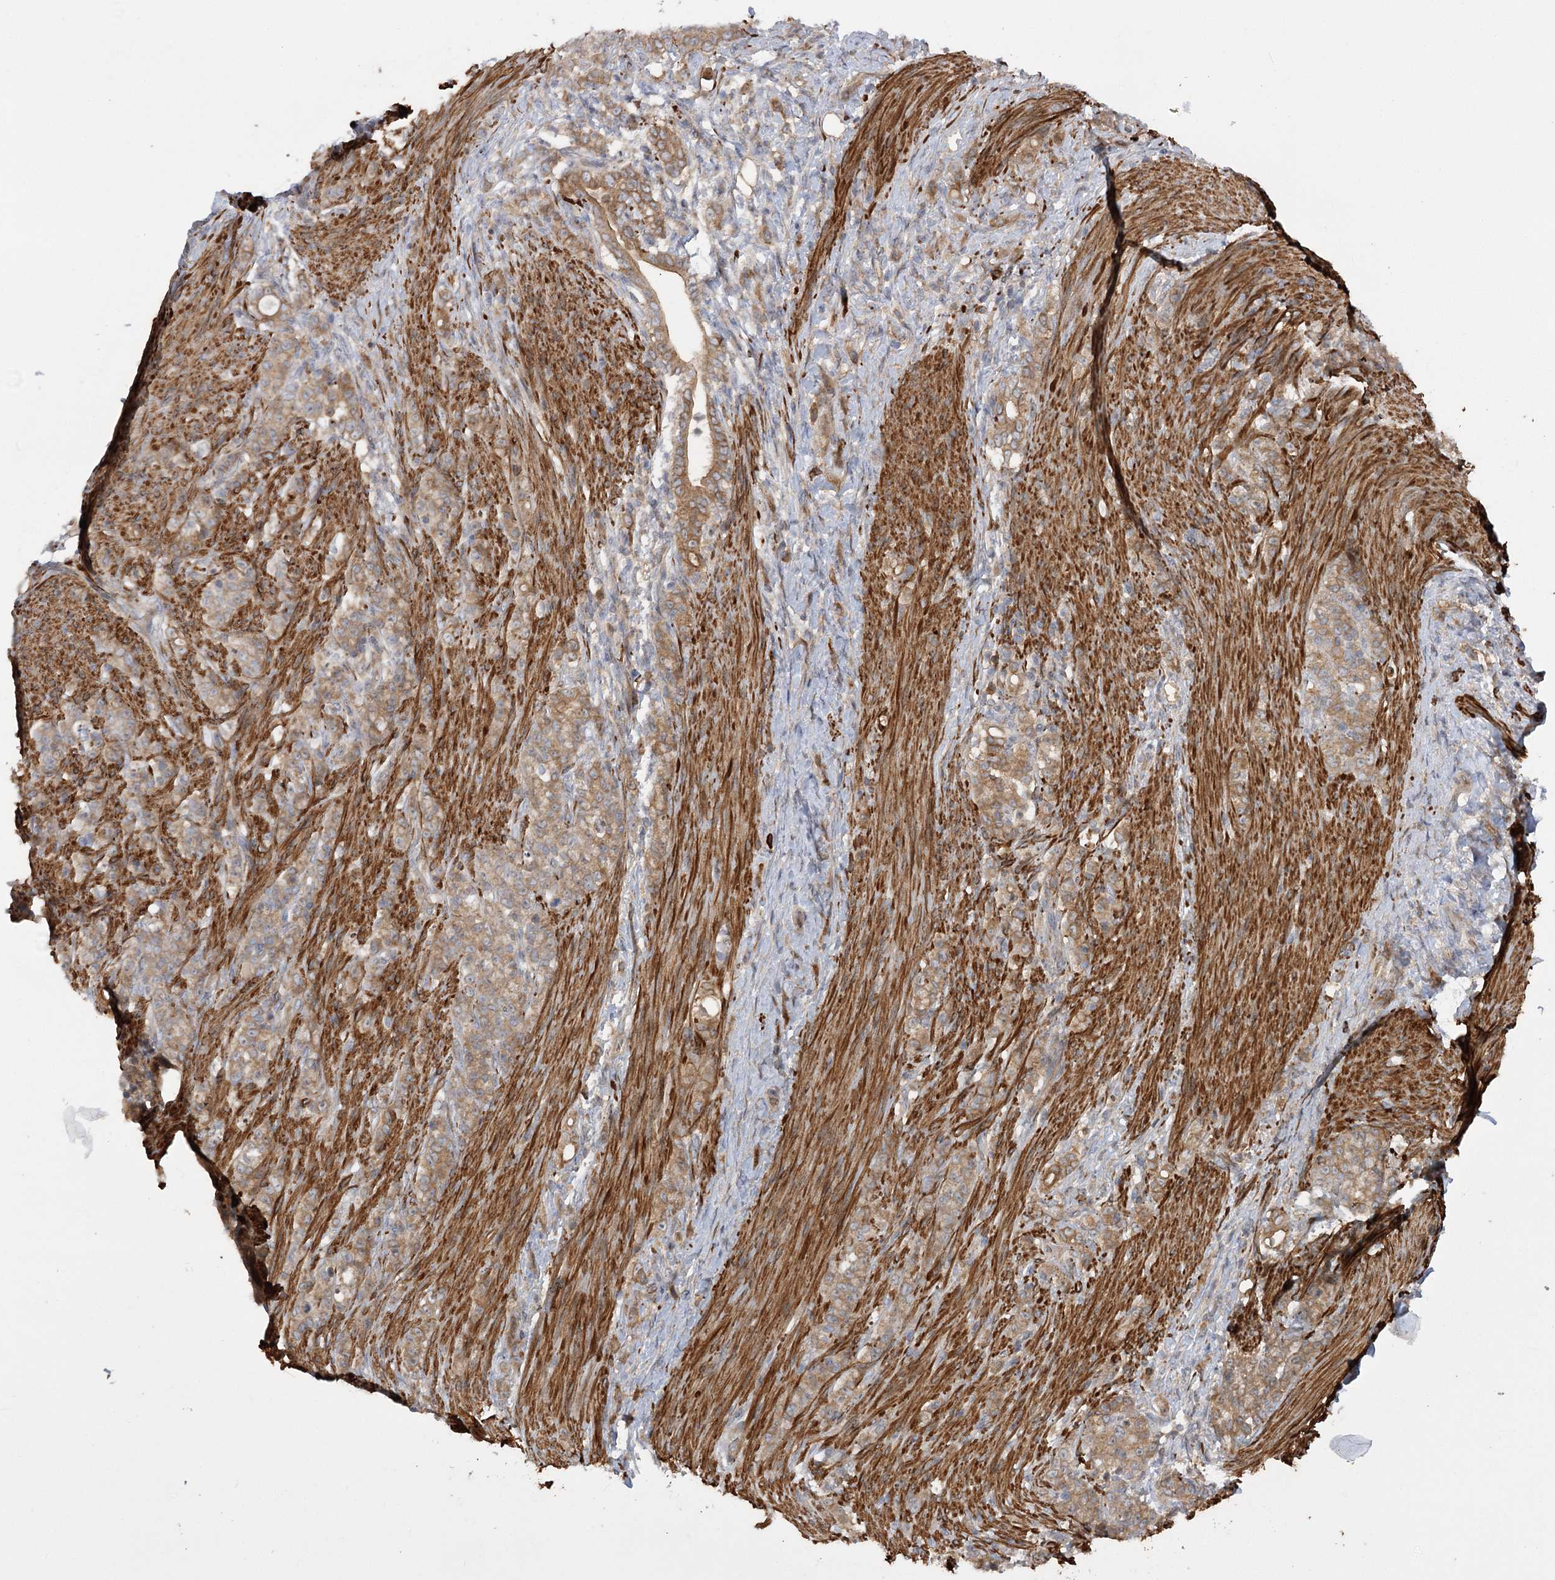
{"staining": {"intensity": "moderate", "quantity": ">75%", "location": "cytoplasmic/membranous"}, "tissue": "stomach cancer", "cell_type": "Tumor cells", "image_type": "cancer", "snomed": [{"axis": "morphology", "description": "Adenocarcinoma, NOS"}, {"axis": "topography", "description": "Stomach"}], "caption": "Protein analysis of stomach cancer tissue exhibits moderate cytoplasmic/membranous staining in approximately >75% of tumor cells.", "gene": "KCNN2", "patient": {"sex": "female", "age": 79}}